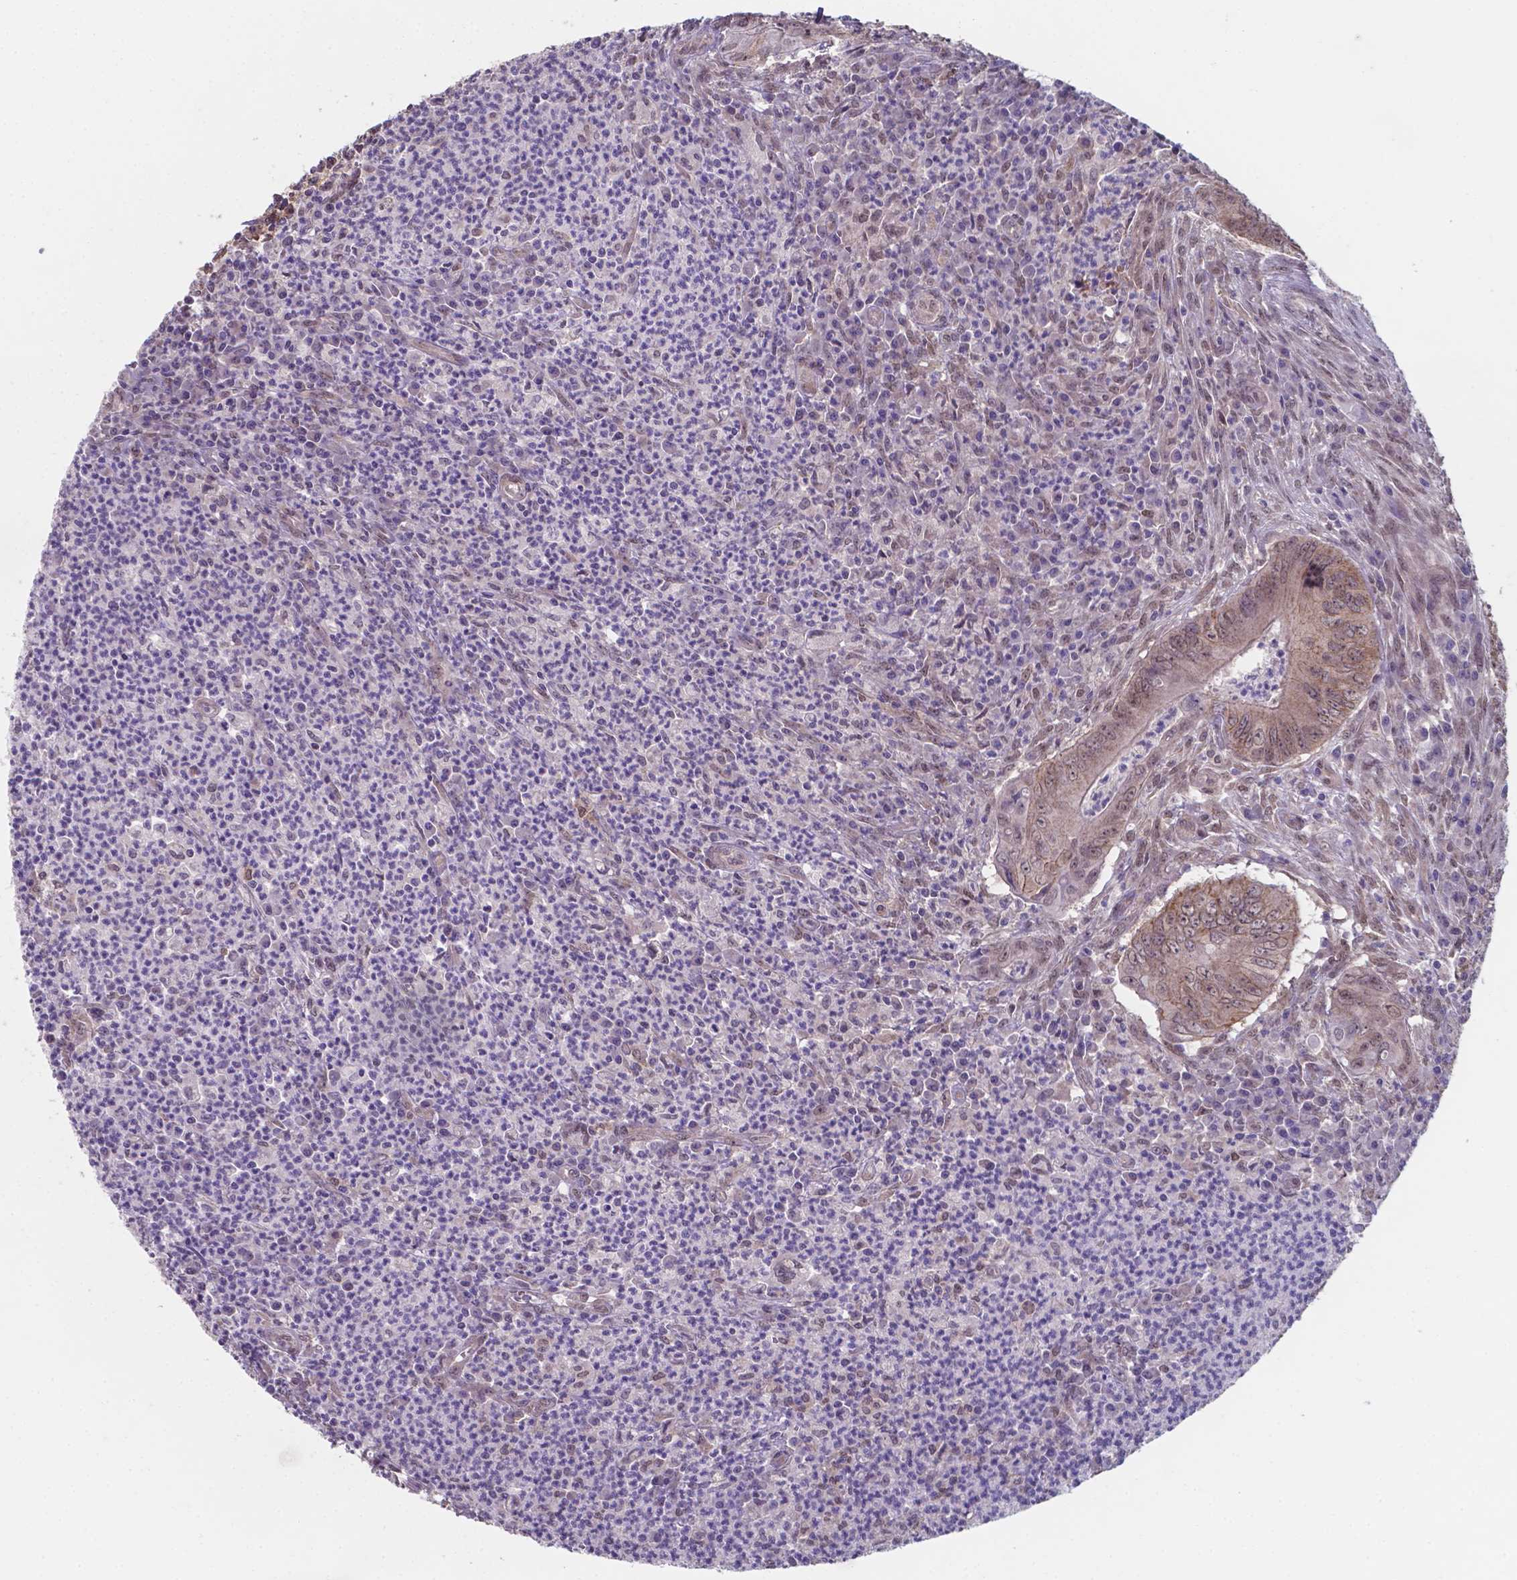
{"staining": {"intensity": "weak", "quantity": "25%-75%", "location": "cytoplasmic/membranous,nuclear"}, "tissue": "colorectal cancer", "cell_type": "Tumor cells", "image_type": "cancer", "snomed": [{"axis": "morphology", "description": "Adenocarcinoma, NOS"}, {"axis": "topography", "description": "Colon"}], "caption": "Tumor cells exhibit low levels of weak cytoplasmic/membranous and nuclear positivity in approximately 25%-75% of cells in human adenocarcinoma (colorectal).", "gene": "UBE2E2", "patient": {"sex": "female", "age": 74}}